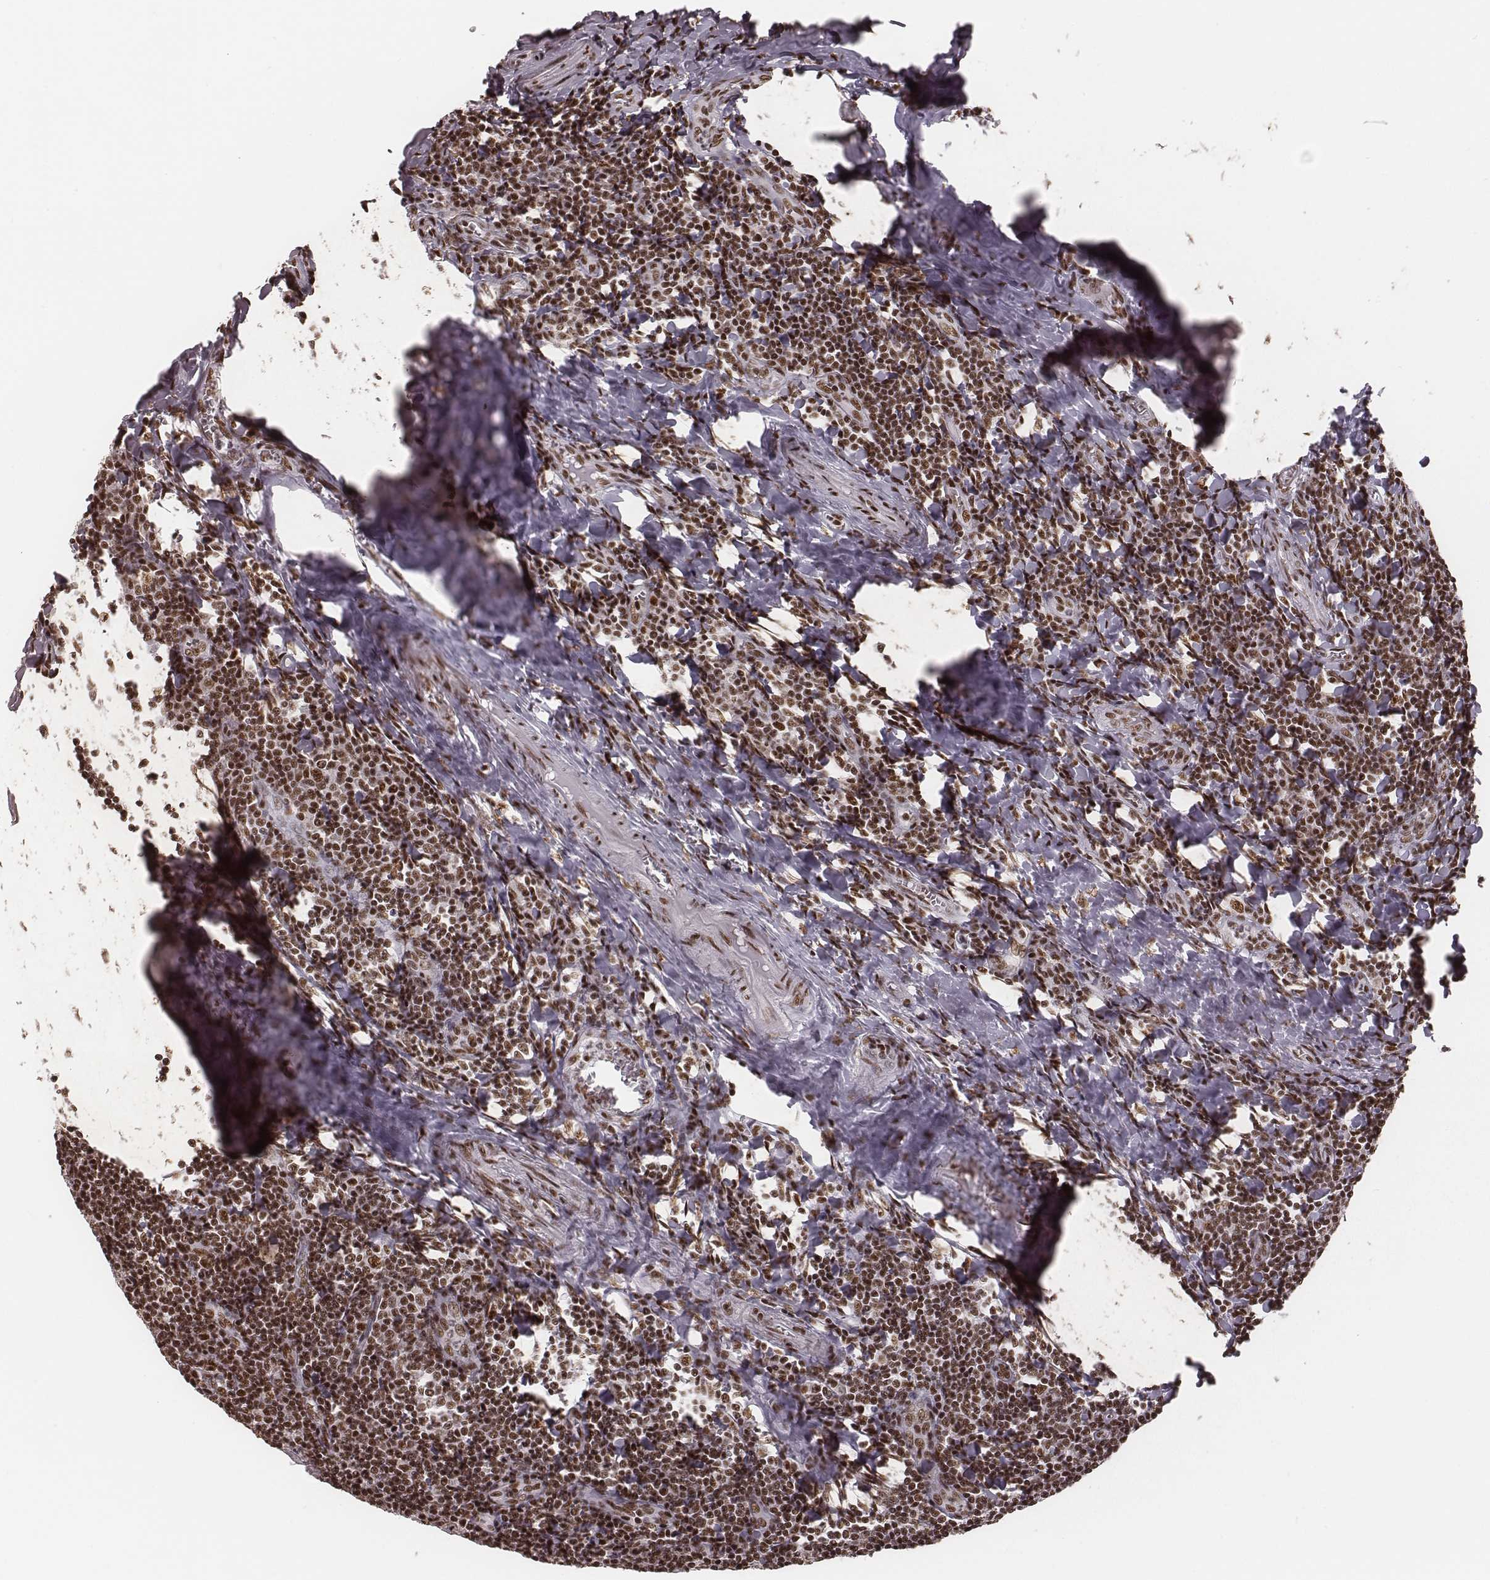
{"staining": {"intensity": "strong", "quantity": ">75%", "location": "nuclear"}, "tissue": "tonsil", "cell_type": "Germinal center cells", "image_type": "normal", "snomed": [{"axis": "morphology", "description": "Normal tissue, NOS"}, {"axis": "morphology", "description": "Inflammation, NOS"}, {"axis": "topography", "description": "Tonsil"}], "caption": "Strong nuclear positivity is appreciated in approximately >75% of germinal center cells in benign tonsil.", "gene": "LUC7L", "patient": {"sex": "female", "age": 31}}